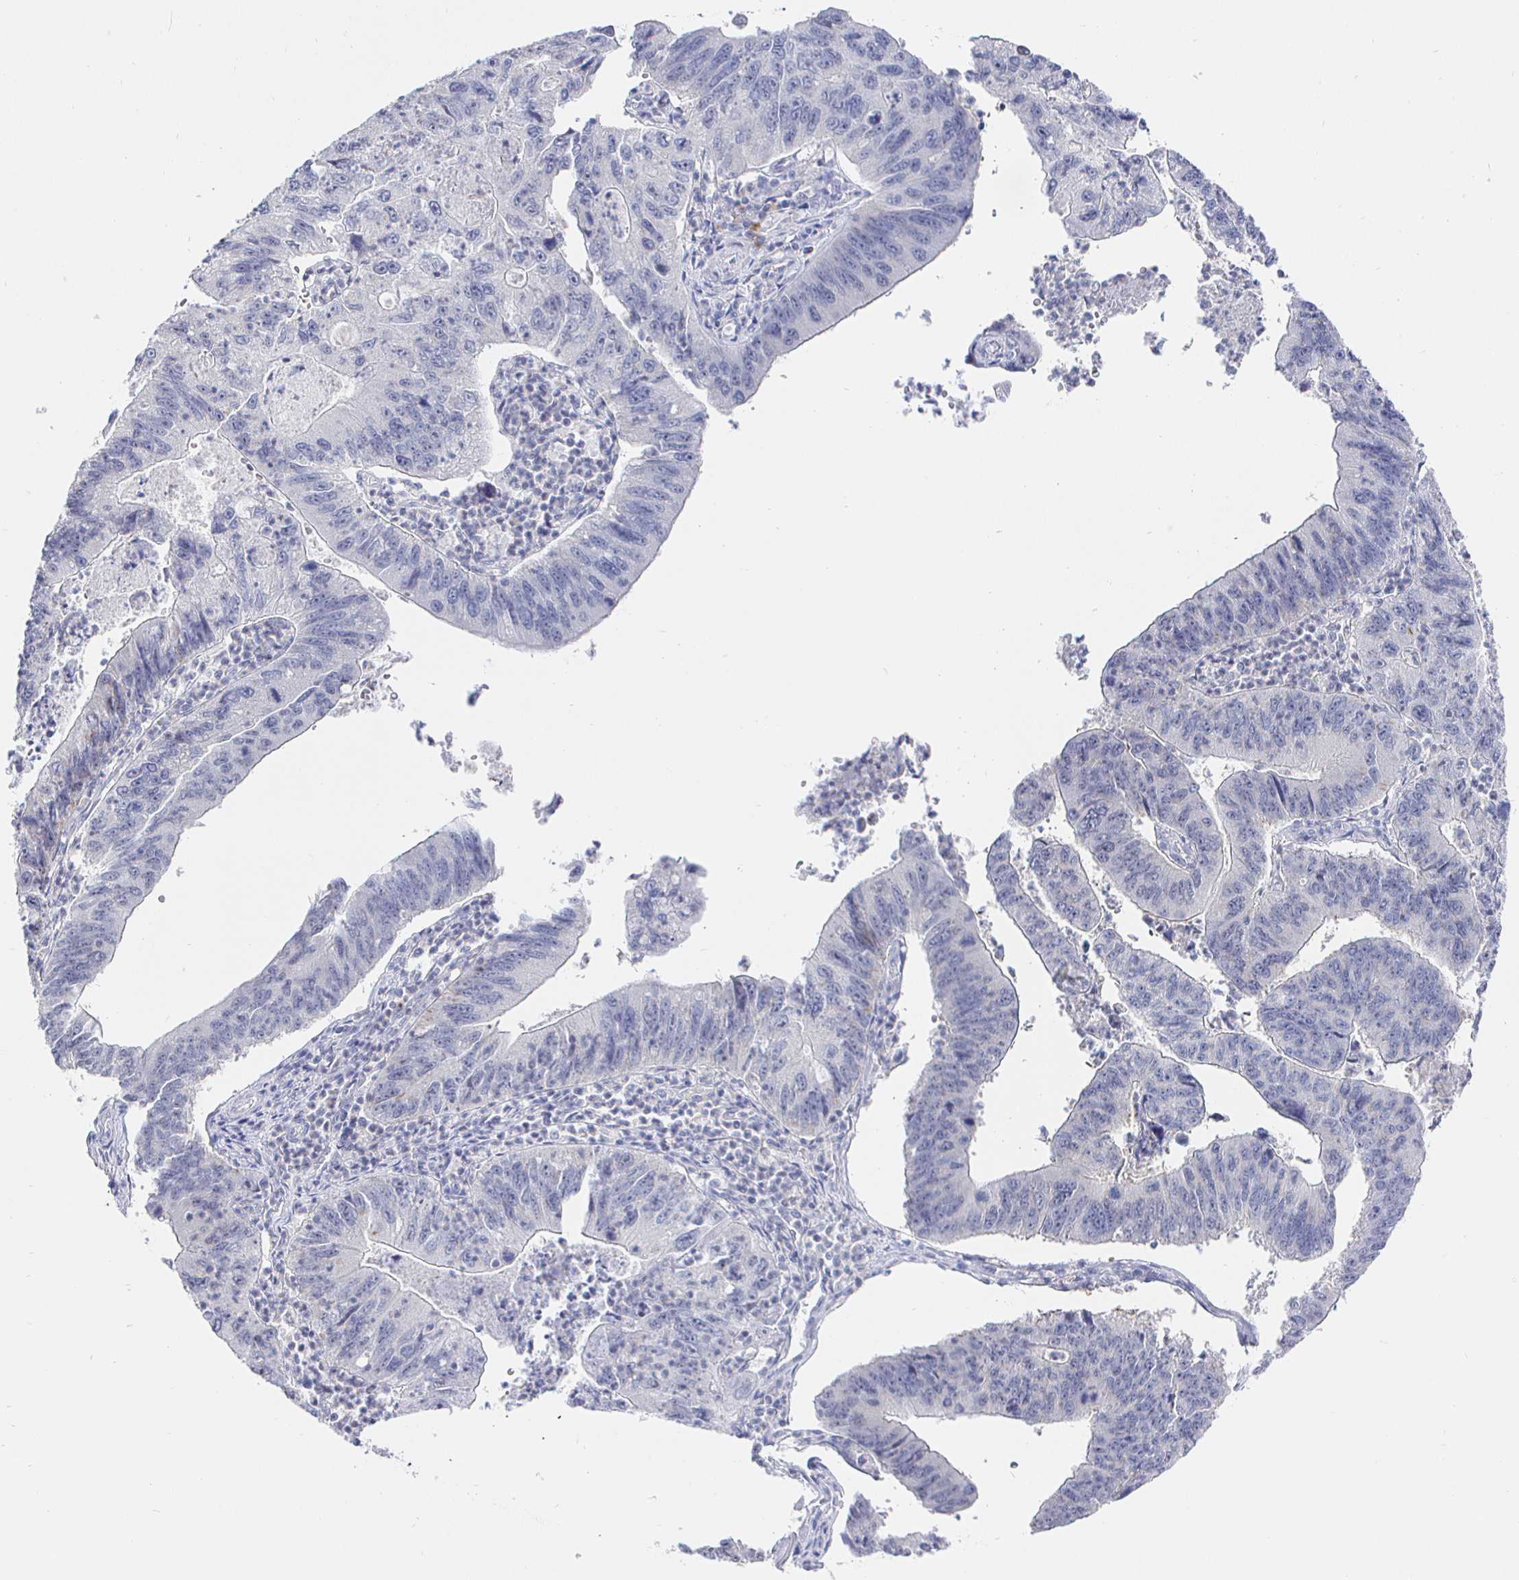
{"staining": {"intensity": "weak", "quantity": "<25%", "location": "cytoplasmic/membranous"}, "tissue": "stomach cancer", "cell_type": "Tumor cells", "image_type": "cancer", "snomed": [{"axis": "morphology", "description": "Adenocarcinoma, NOS"}, {"axis": "topography", "description": "Stomach"}], "caption": "Immunohistochemistry of human stomach cancer (adenocarcinoma) shows no expression in tumor cells. (Stains: DAB (3,3'-diaminobenzidine) immunohistochemistry (IHC) with hematoxylin counter stain, Microscopy: brightfield microscopy at high magnification).", "gene": "LRRC23", "patient": {"sex": "male", "age": 59}}